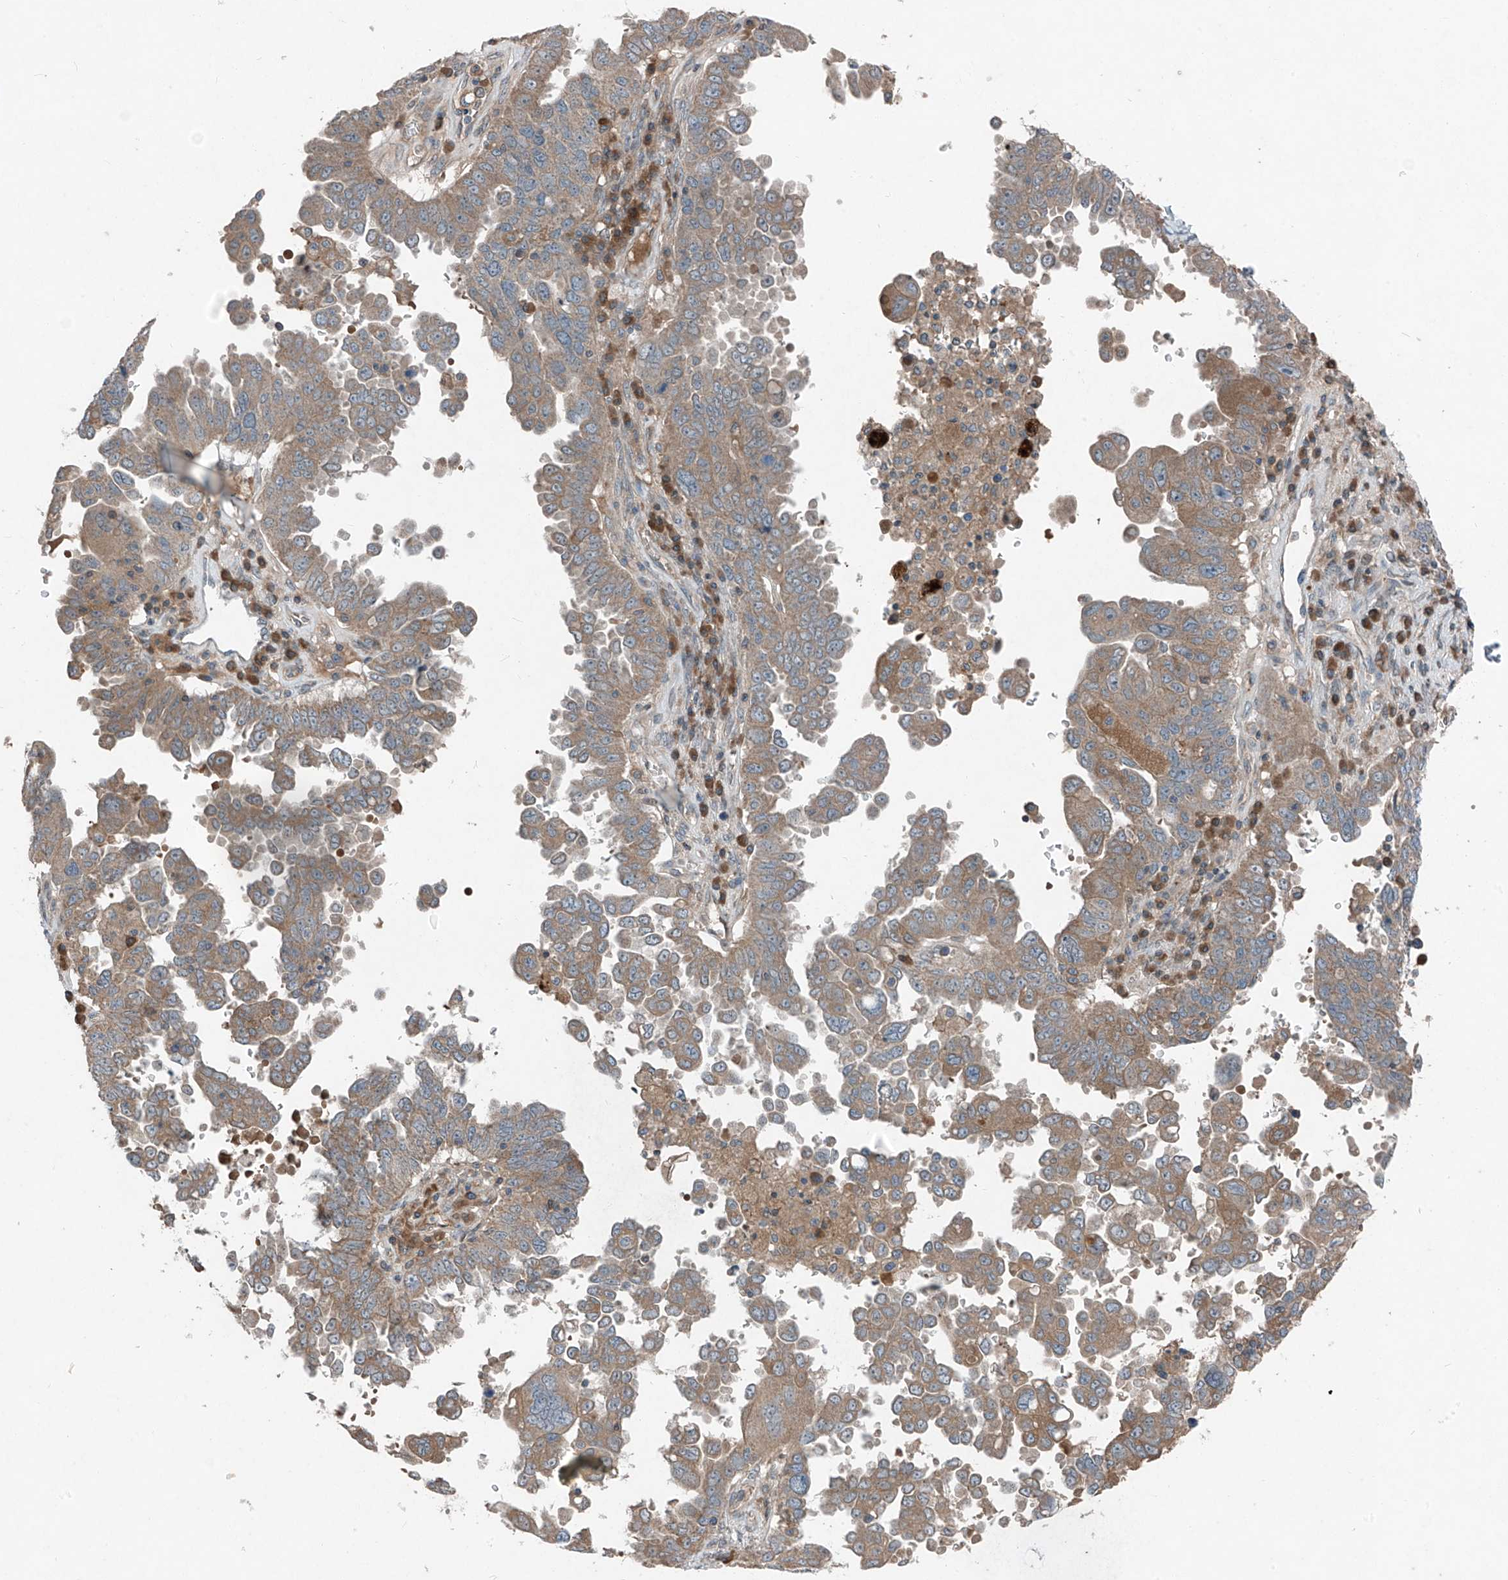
{"staining": {"intensity": "moderate", "quantity": ">75%", "location": "cytoplasmic/membranous"}, "tissue": "ovarian cancer", "cell_type": "Tumor cells", "image_type": "cancer", "snomed": [{"axis": "morphology", "description": "Carcinoma, endometroid"}, {"axis": "topography", "description": "Ovary"}], "caption": "About >75% of tumor cells in endometroid carcinoma (ovarian) display moderate cytoplasmic/membranous protein expression as visualized by brown immunohistochemical staining.", "gene": "FOXRED2", "patient": {"sex": "female", "age": 62}}